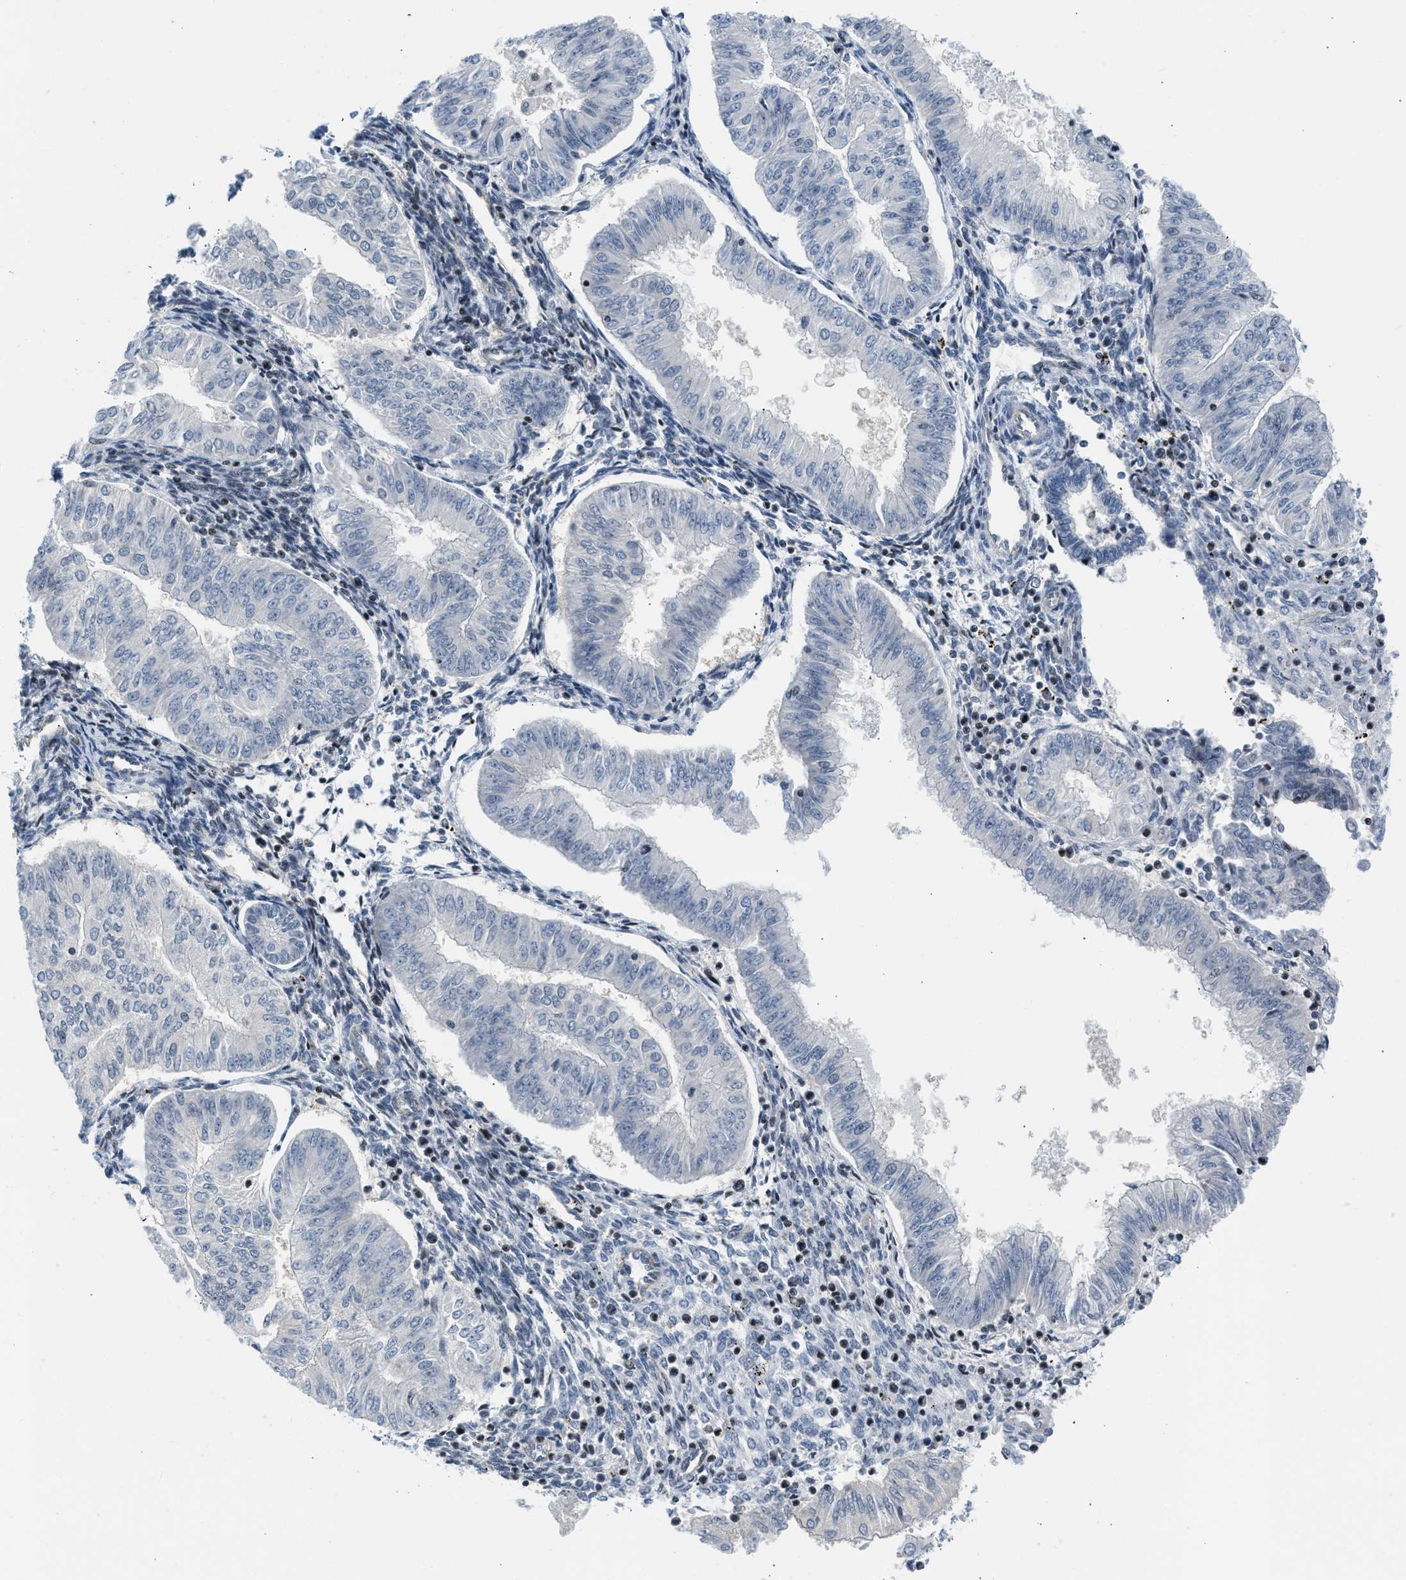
{"staining": {"intensity": "negative", "quantity": "none", "location": "none"}, "tissue": "endometrial cancer", "cell_type": "Tumor cells", "image_type": "cancer", "snomed": [{"axis": "morphology", "description": "Normal tissue, NOS"}, {"axis": "morphology", "description": "Adenocarcinoma, NOS"}, {"axis": "topography", "description": "Endometrium"}], "caption": "IHC of endometrial adenocarcinoma displays no expression in tumor cells.", "gene": "OLIG3", "patient": {"sex": "female", "age": 53}}